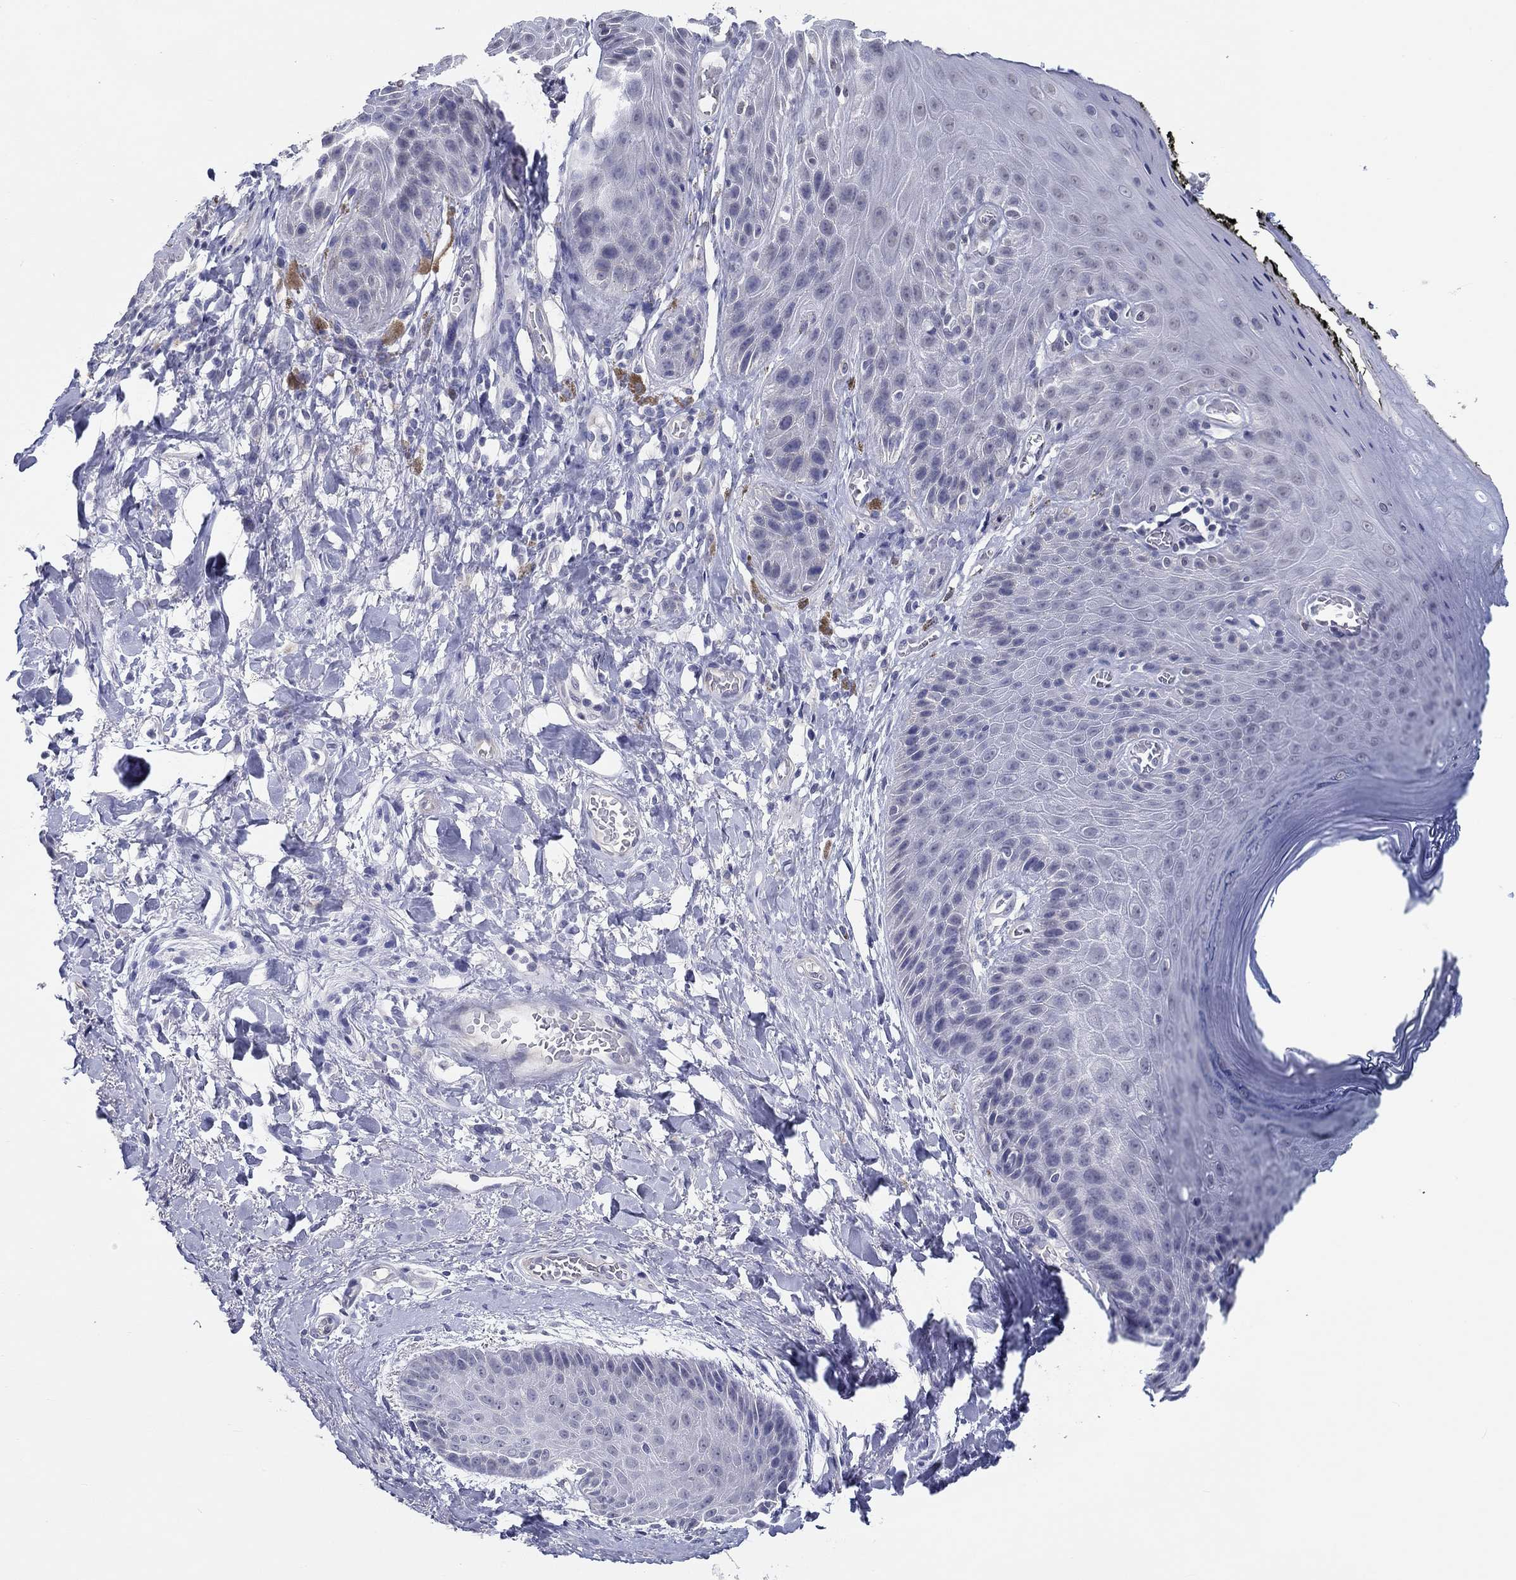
{"staining": {"intensity": "negative", "quantity": "none", "location": "none"}, "tissue": "skin", "cell_type": "Epidermal cells", "image_type": "normal", "snomed": [{"axis": "morphology", "description": "Normal tissue, NOS"}, {"axis": "topography", "description": "Anal"}, {"axis": "topography", "description": "Peripheral nerve tissue"}], "caption": "A high-resolution micrograph shows IHC staining of unremarkable skin, which demonstrates no significant staining in epidermal cells.", "gene": "CRYGD", "patient": {"sex": "male", "age": 53}}